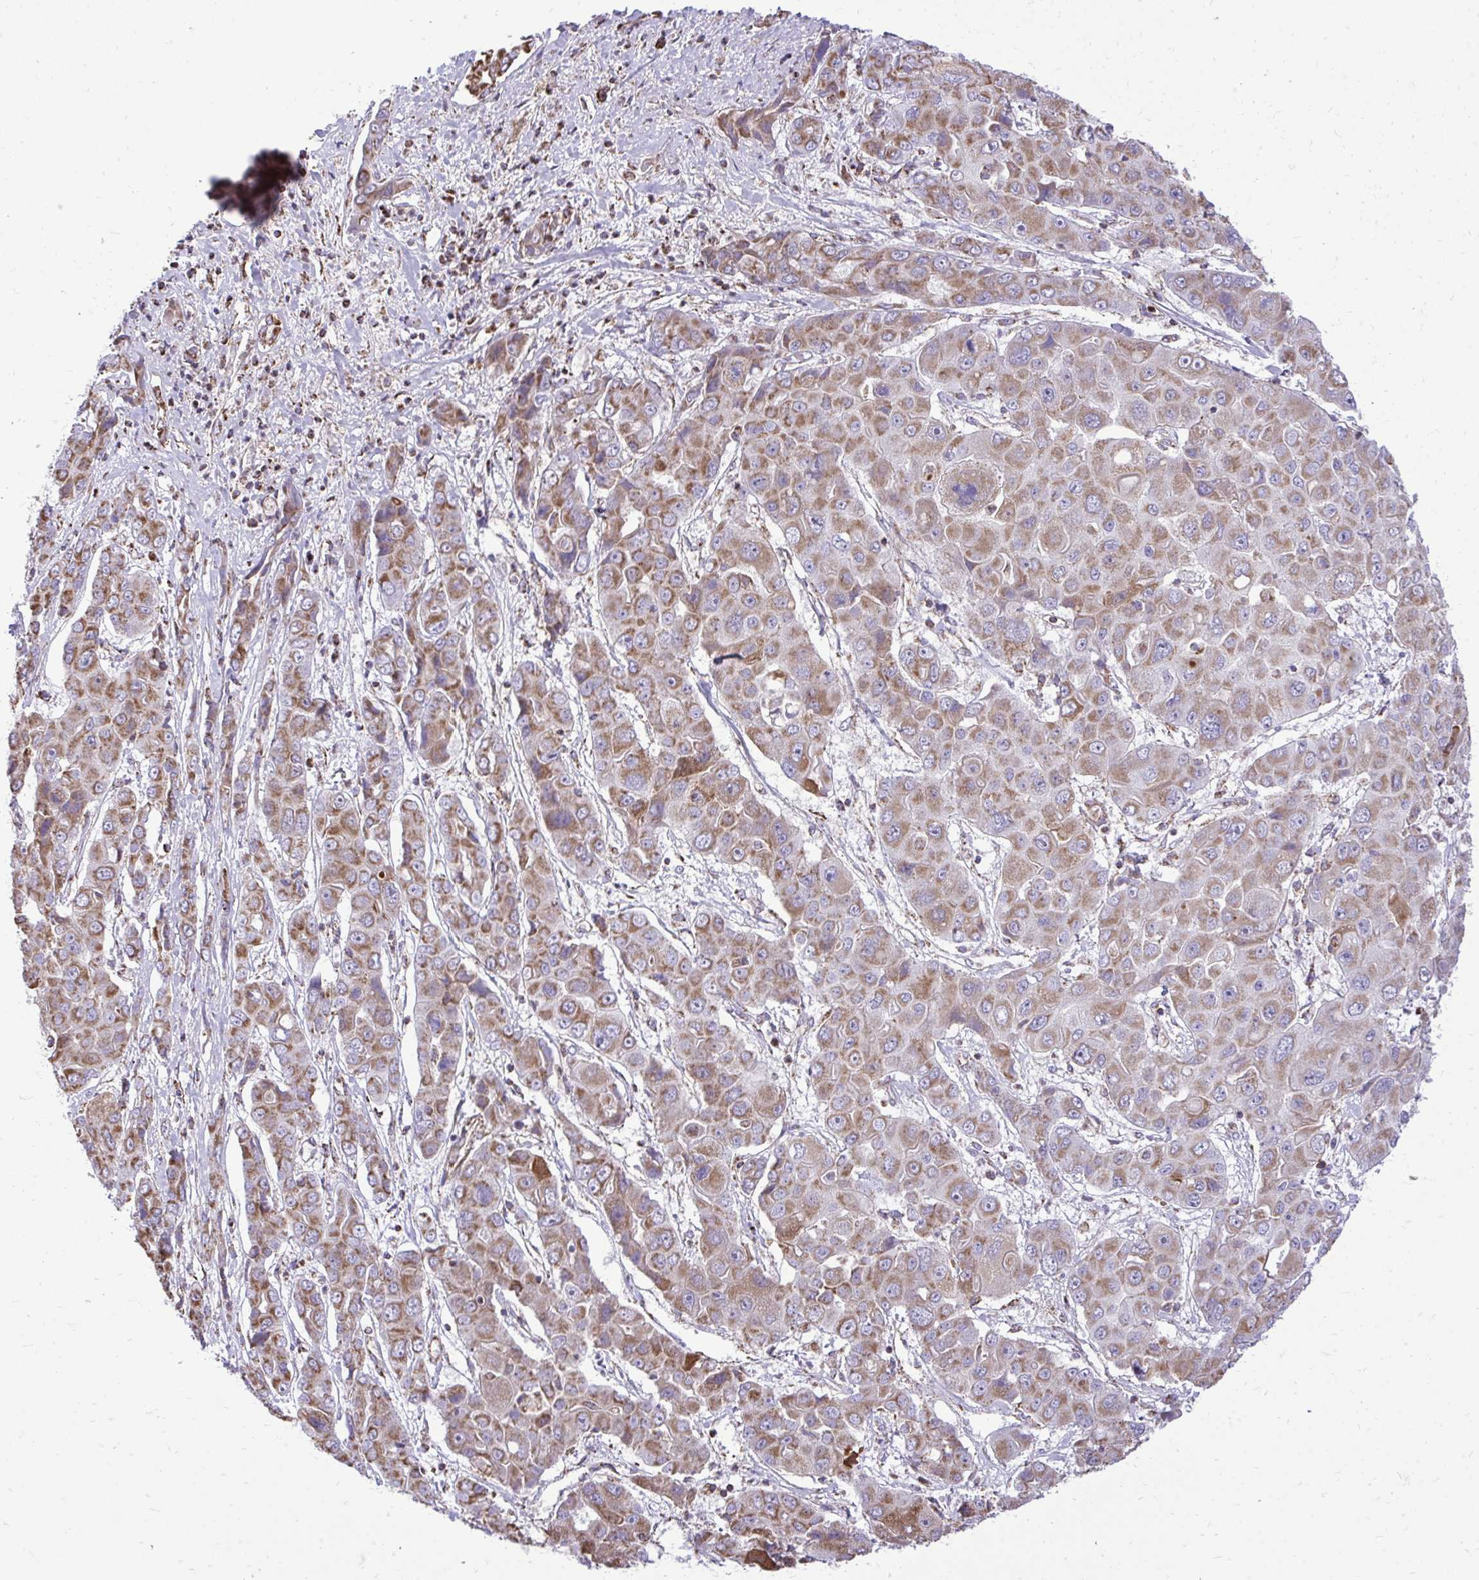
{"staining": {"intensity": "moderate", "quantity": ">75%", "location": "cytoplasmic/membranous"}, "tissue": "liver cancer", "cell_type": "Tumor cells", "image_type": "cancer", "snomed": [{"axis": "morphology", "description": "Cholangiocarcinoma"}, {"axis": "topography", "description": "Liver"}], "caption": "Liver cancer was stained to show a protein in brown. There is medium levels of moderate cytoplasmic/membranous positivity in approximately >75% of tumor cells. The staining is performed using DAB (3,3'-diaminobenzidine) brown chromogen to label protein expression. The nuclei are counter-stained blue using hematoxylin.", "gene": "UBE2C", "patient": {"sex": "male", "age": 67}}